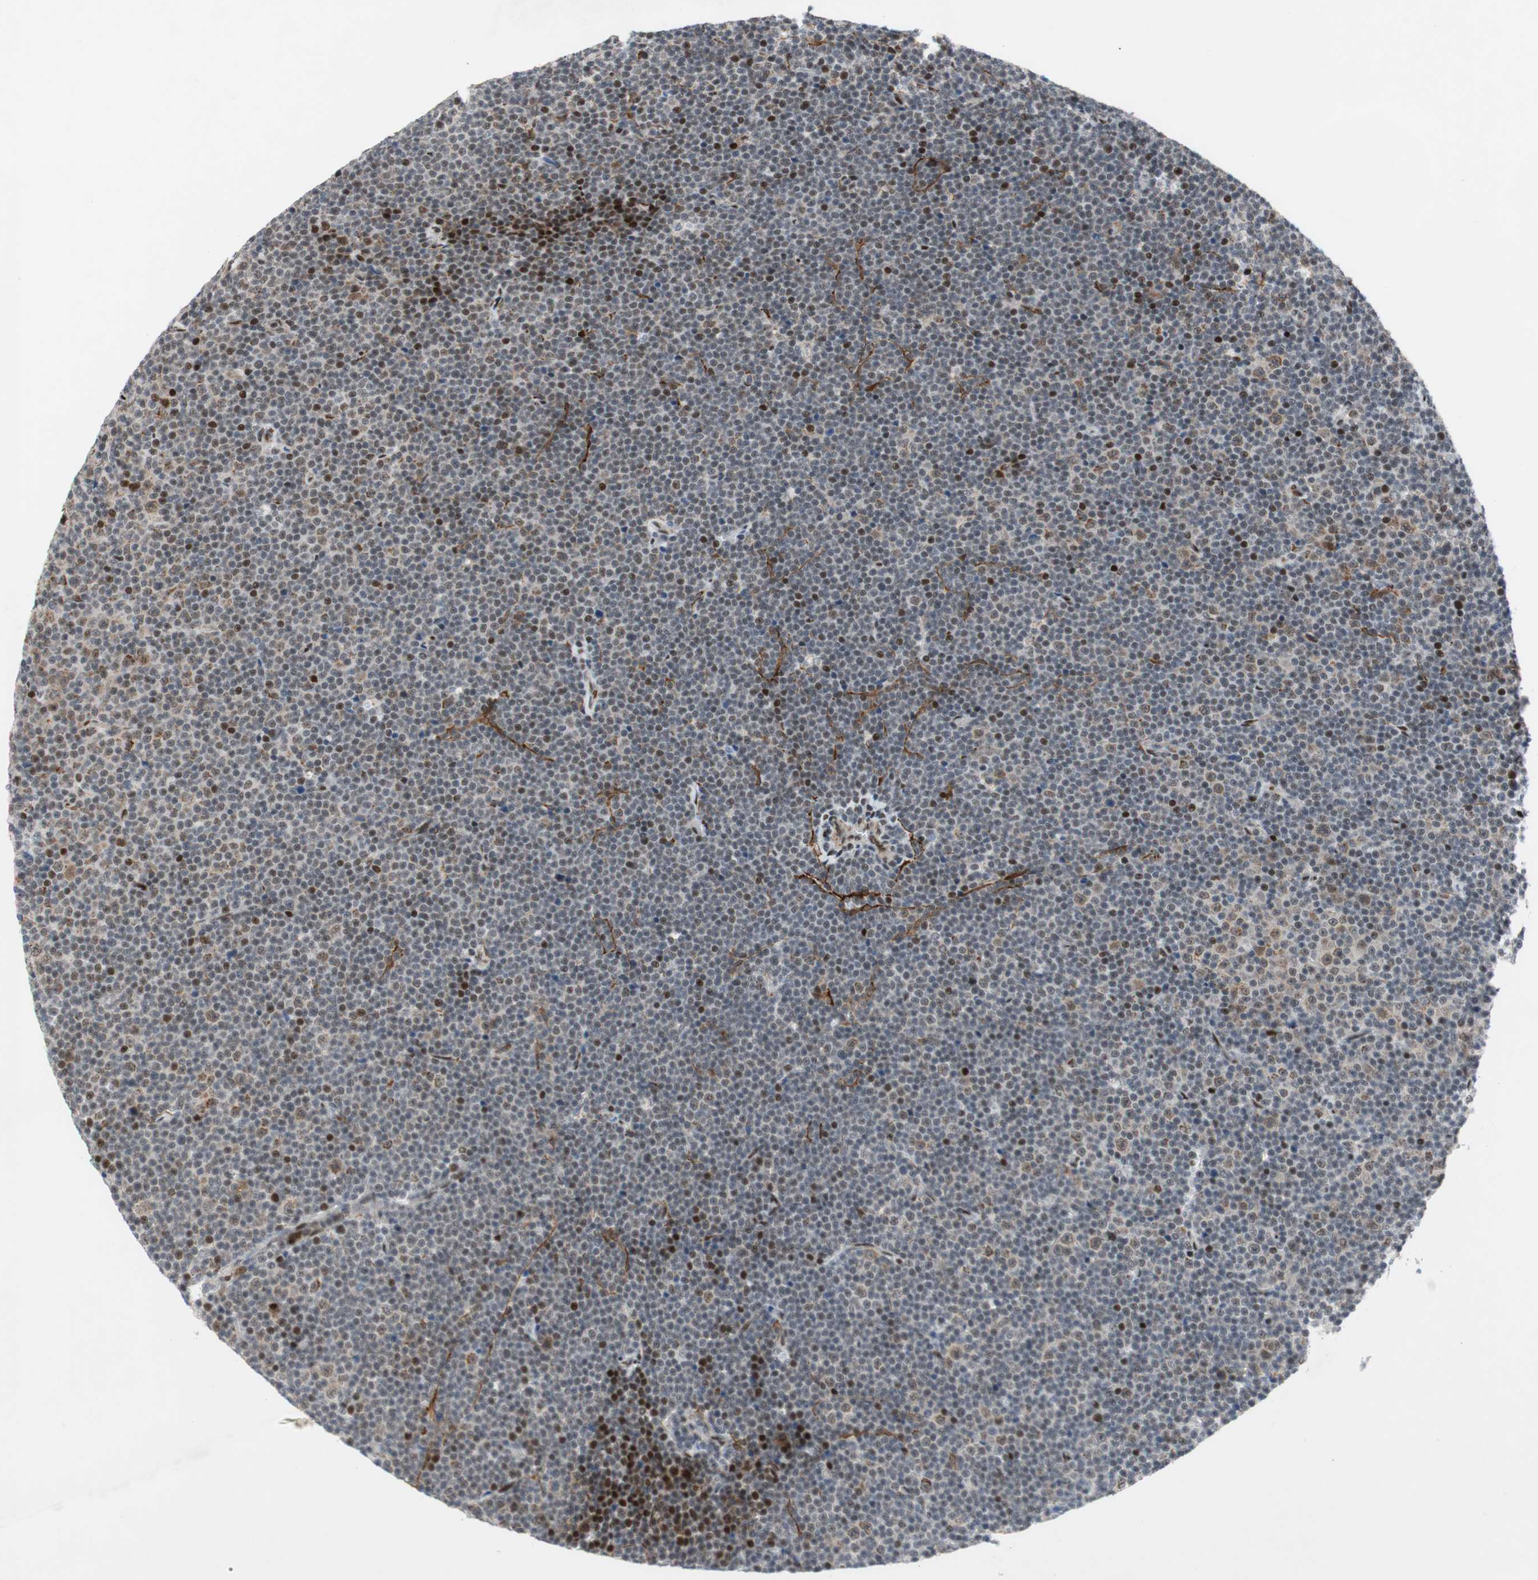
{"staining": {"intensity": "weak", "quantity": "25%-75%", "location": "nuclear"}, "tissue": "lymphoma", "cell_type": "Tumor cells", "image_type": "cancer", "snomed": [{"axis": "morphology", "description": "Malignant lymphoma, non-Hodgkin's type, Low grade"}, {"axis": "topography", "description": "Lymph node"}], "caption": "Protein staining by immunohistochemistry exhibits weak nuclear expression in about 25%-75% of tumor cells in low-grade malignant lymphoma, non-Hodgkin's type.", "gene": "FBXO44", "patient": {"sex": "female", "age": 67}}